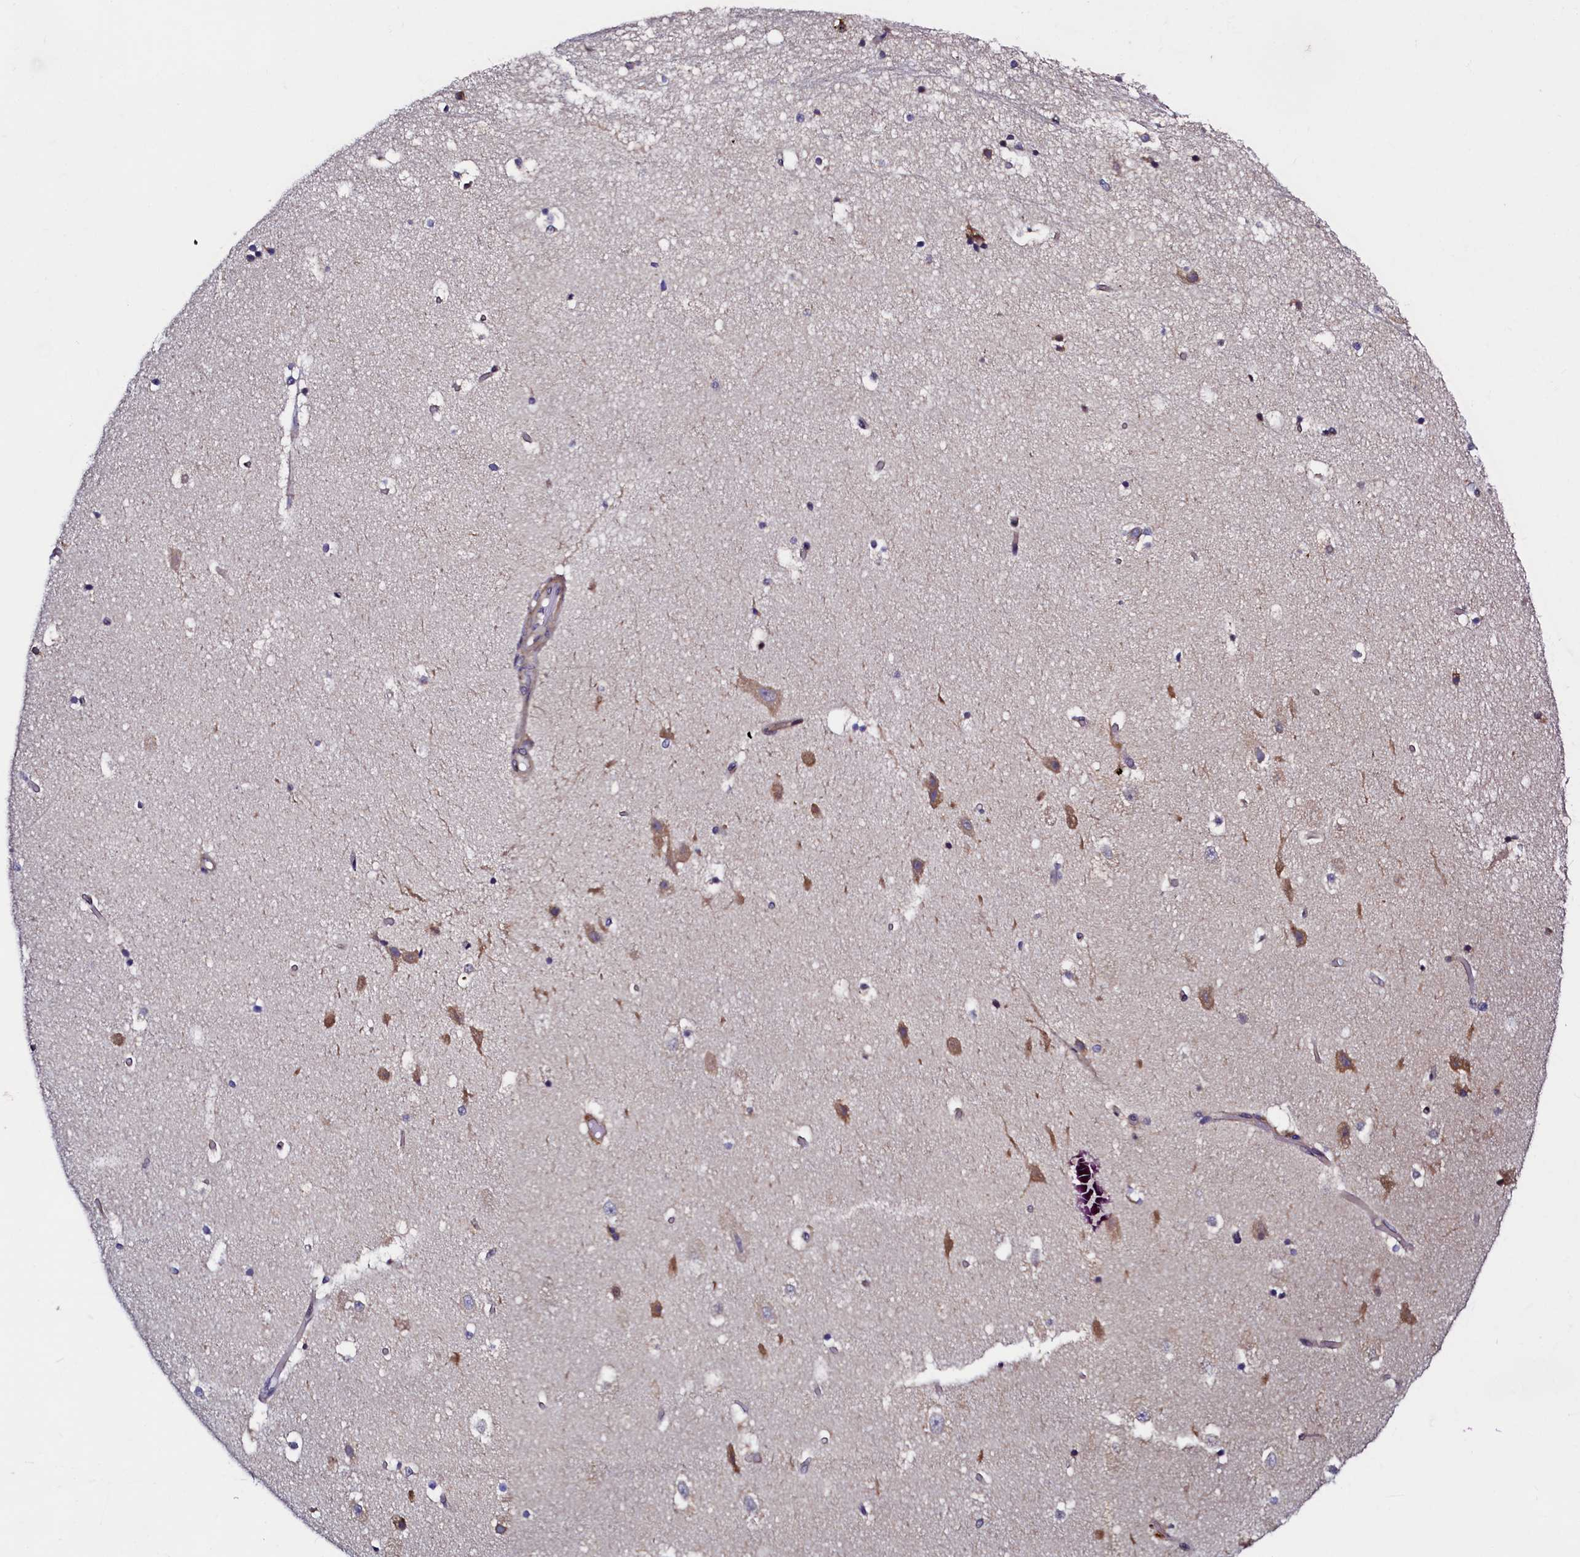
{"staining": {"intensity": "weak", "quantity": "<25%", "location": "cytoplasmic/membranous"}, "tissue": "hippocampus", "cell_type": "Glial cells", "image_type": "normal", "snomed": [{"axis": "morphology", "description": "Normal tissue, NOS"}, {"axis": "topography", "description": "Hippocampus"}], "caption": "The photomicrograph demonstrates no significant positivity in glial cells of hippocampus.", "gene": "SLC16A14", "patient": {"sex": "female", "age": 52}}